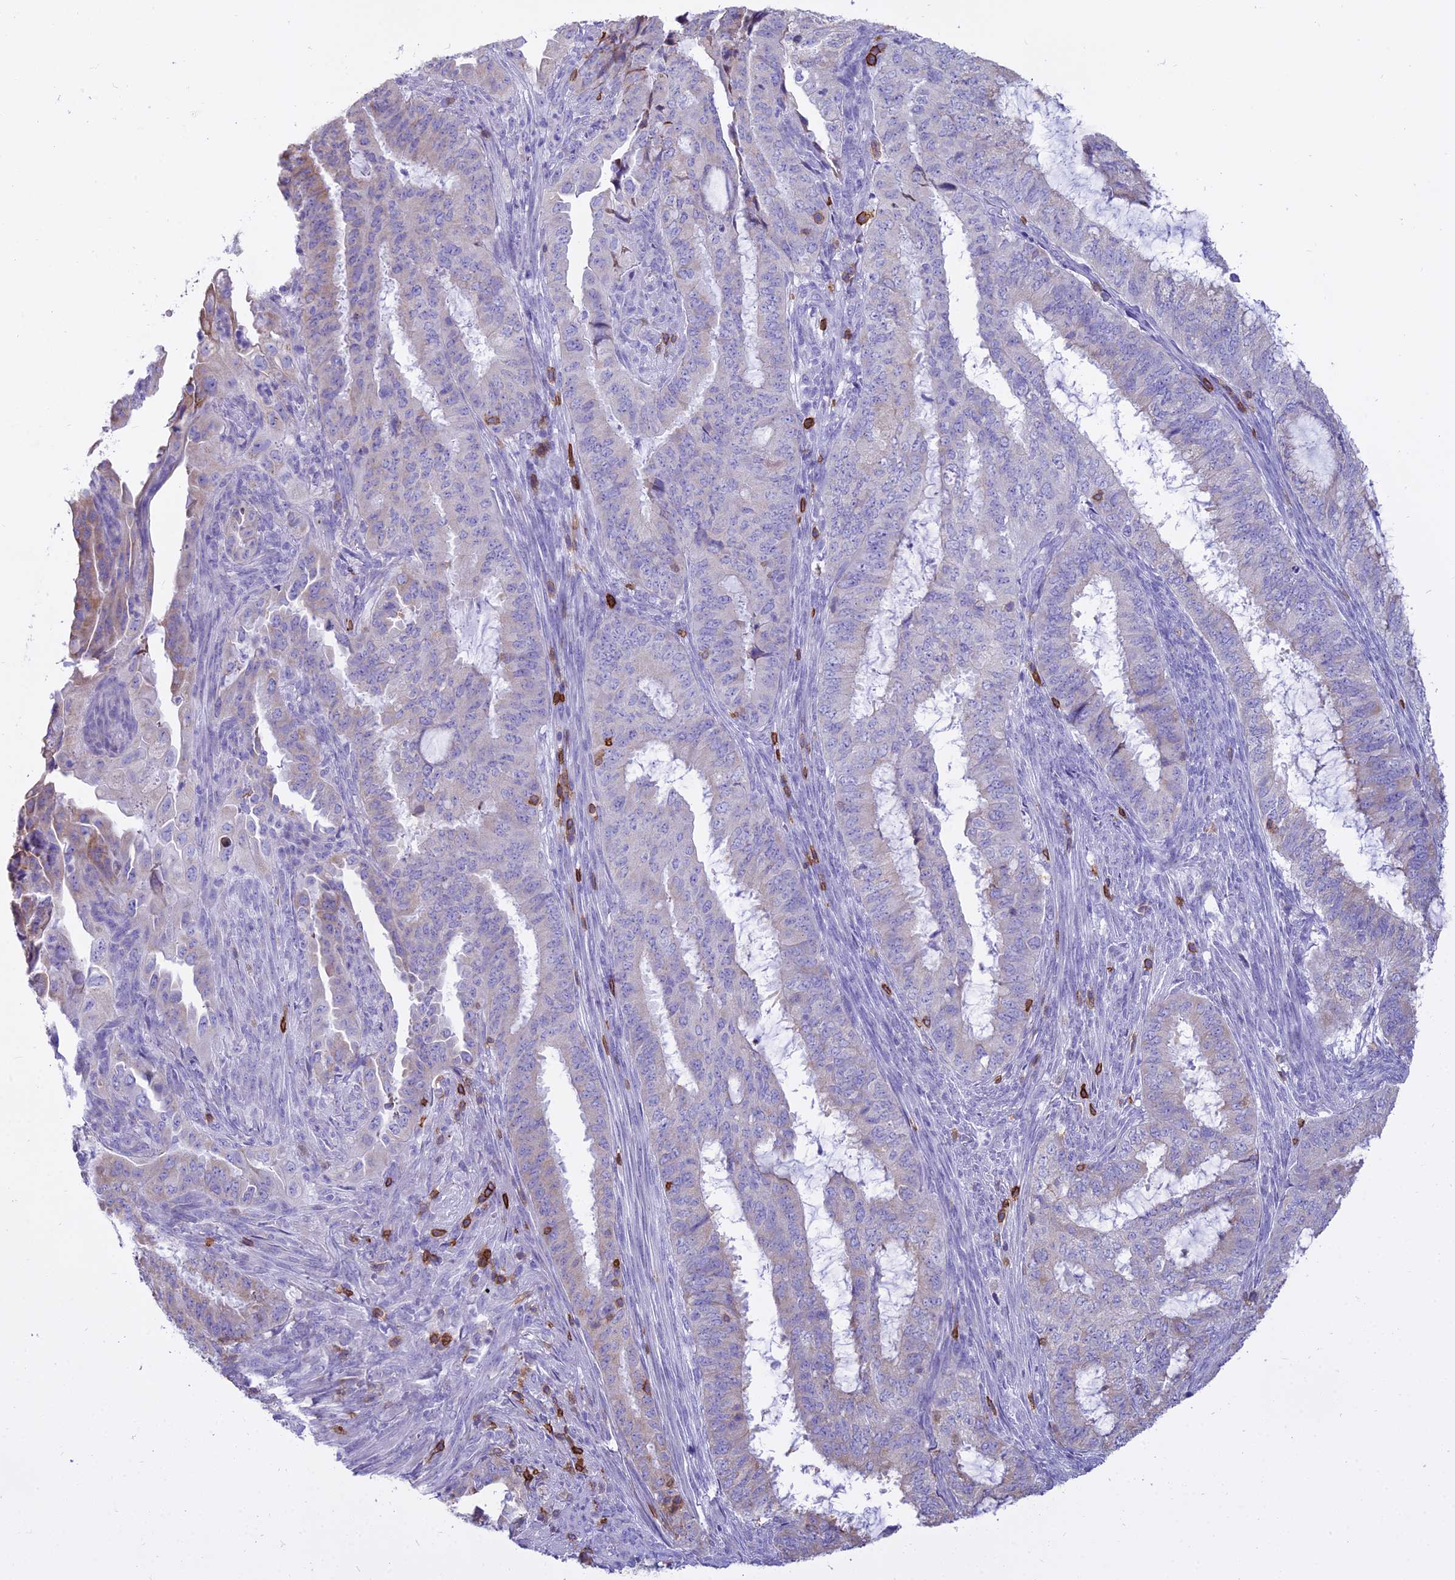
{"staining": {"intensity": "negative", "quantity": "none", "location": "none"}, "tissue": "endometrial cancer", "cell_type": "Tumor cells", "image_type": "cancer", "snomed": [{"axis": "morphology", "description": "Adenocarcinoma, NOS"}, {"axis": "topography", "description": "Endometrium"}], "caption": "Endometrial cancer stained for a protein using immunohistochemistry (IHC) demonstrates no staining tumor cells.", "gene": "CD5", "patient": {"sex": "female", "age": 51}}